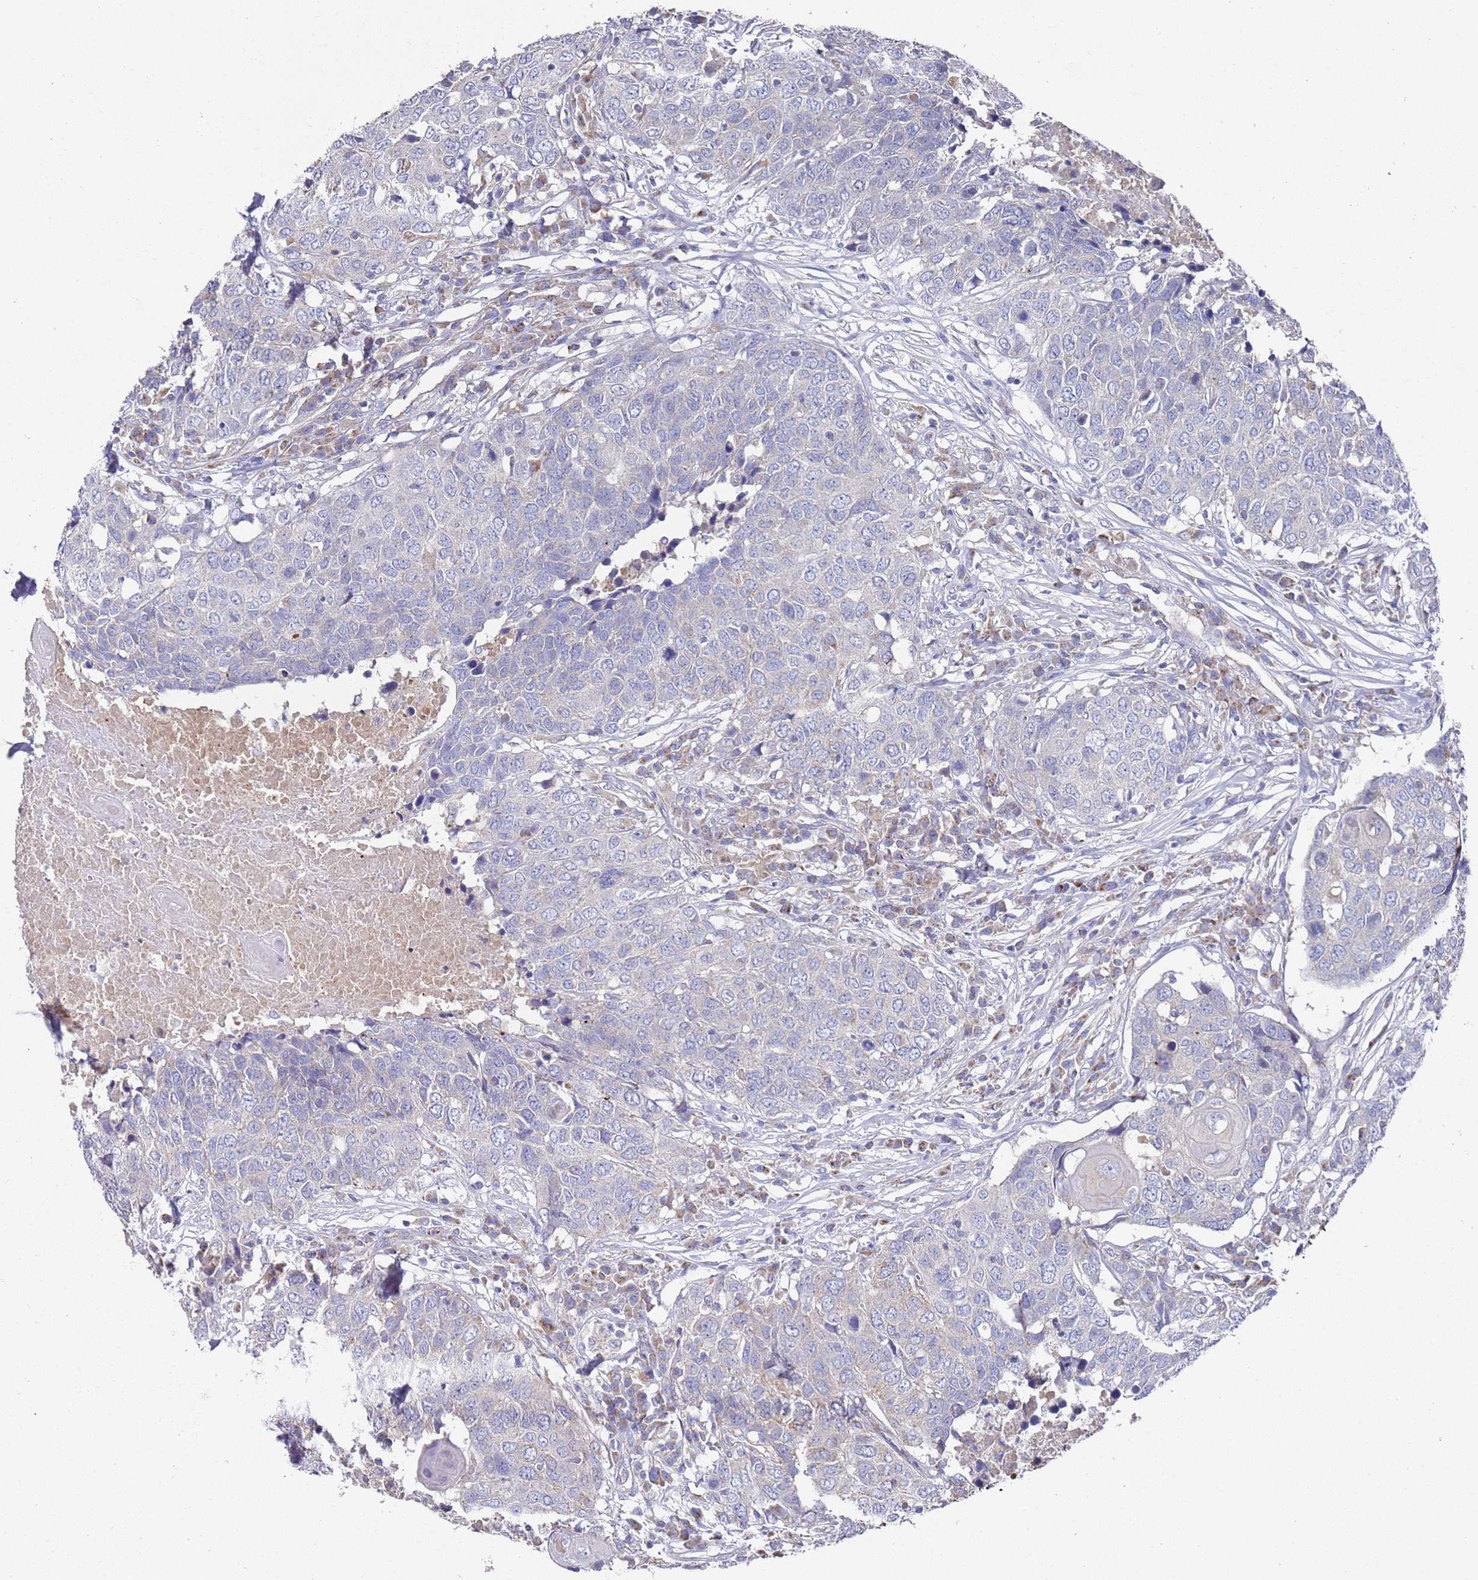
{"staining": {"intensity": "negative", "quantity": "none", "location": "none"}, "tissue": "head and neck cancer", "cell_type": "Tumor cells", "image_type": "cancer", "snomed": [{"axis": "morphology", "description": "Squamous cell carcinoma, NOS"}, {"axis": "topography", "description": "Head-Neck"}], "caption": "Immunohistochemistry (IHC) photomicrograph of neoplastic tissue: squamous cell carcinoma (head and neck) stained with DAB reveals no significant protein expression in tumor cells. (Stains: DAB immunohistochemistry (IHC) with hematoxylin counter stain, Microscopy: brightfield microscopy at high magnification).", "gene": "NPEPPS", "patient": {"sex": "male", "age": 66}}